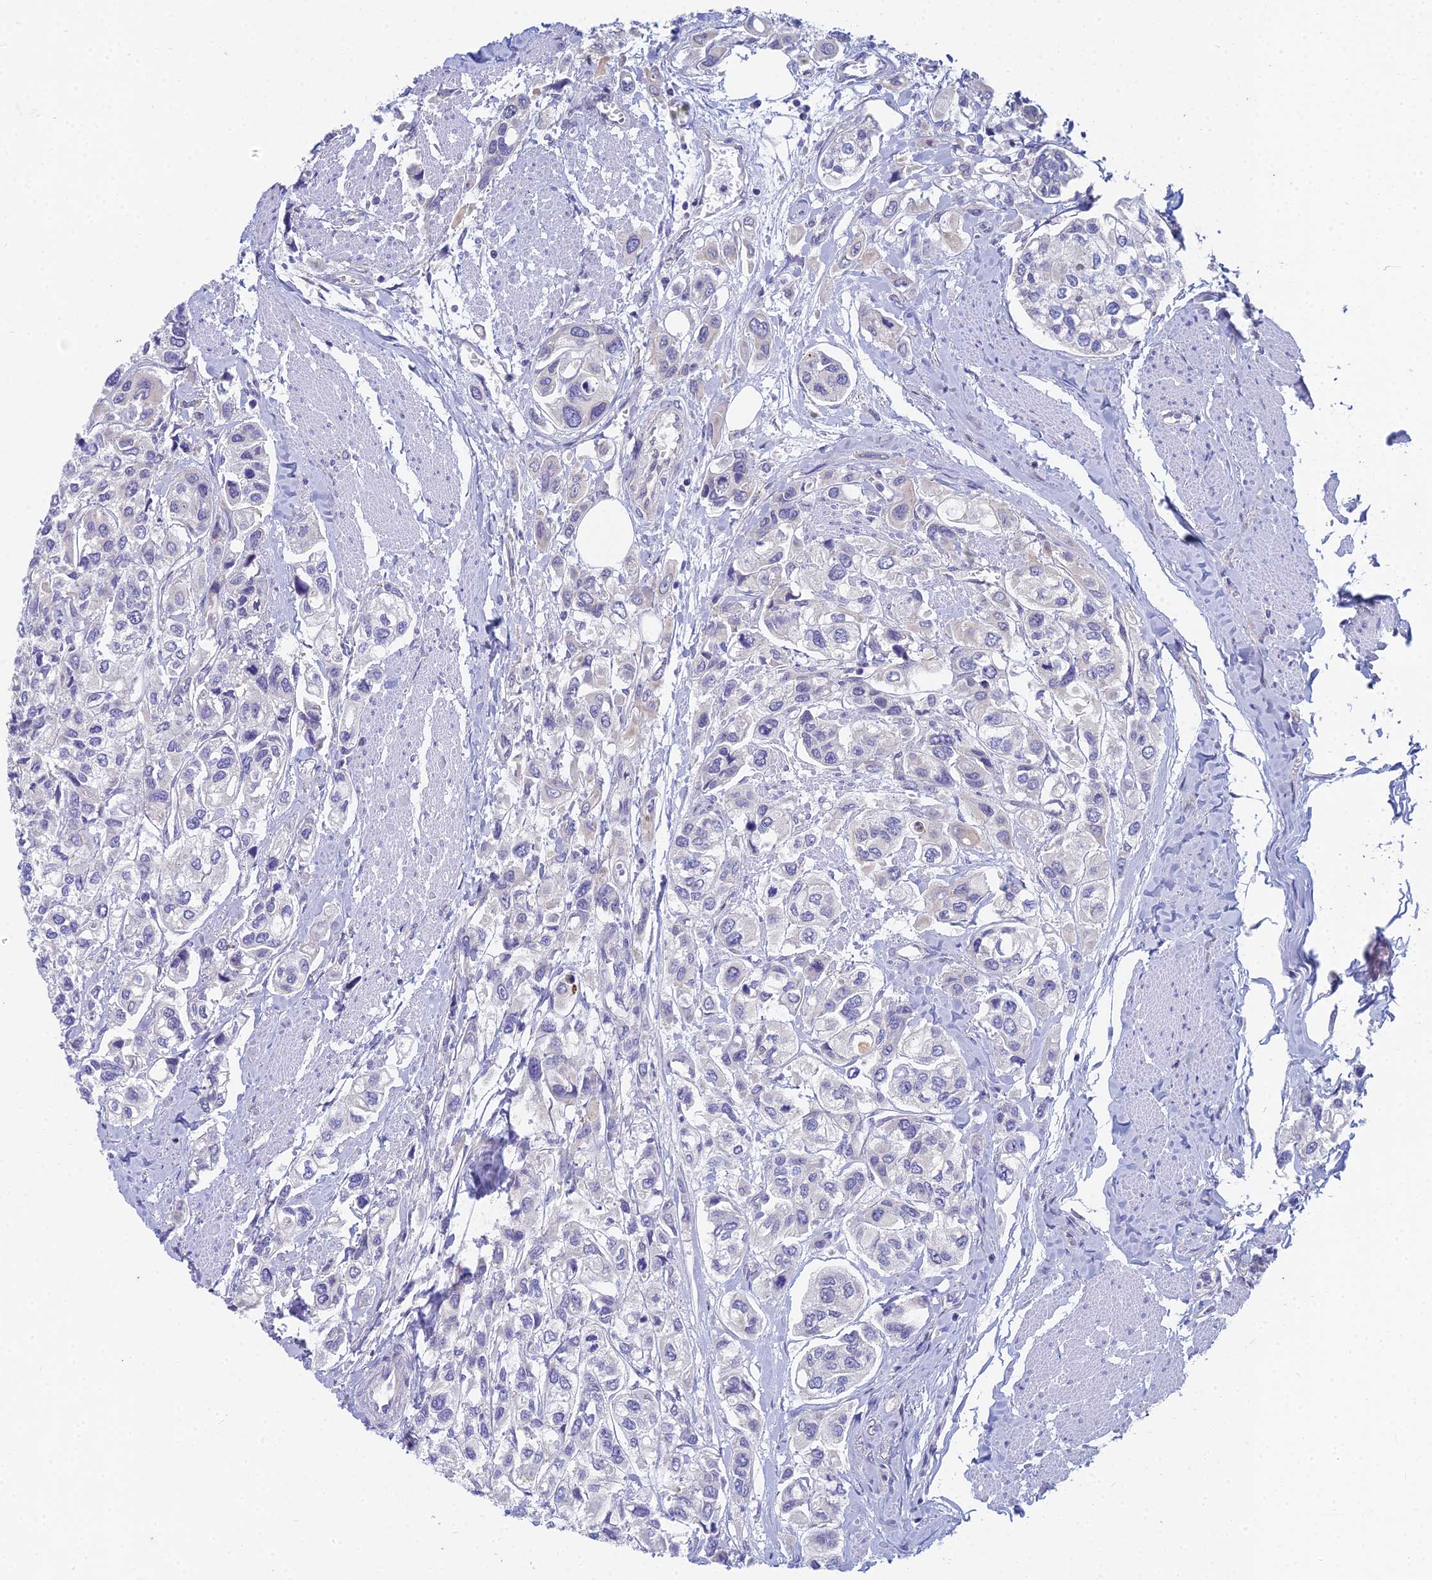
{"staining": {"intensity": "negative", "quantity": "none", "location": "none"}, "tissue": "urothelial cancer", "cell_type": "Tumor cells", "image_type": "cancer", "snomed": [{"axis": "morphology", "description": "Urothelial carcinoma, High grade"}, {"axis": "topography", "description": "Urinary bladder"}], "caption": "This is a micrograph of IHC staining of urothelial carcinoma (high-grade), which shows no positivity in tumor cells.", "gene": "EEF2KMT", "patient": {"sex": "male", "age": 67}}